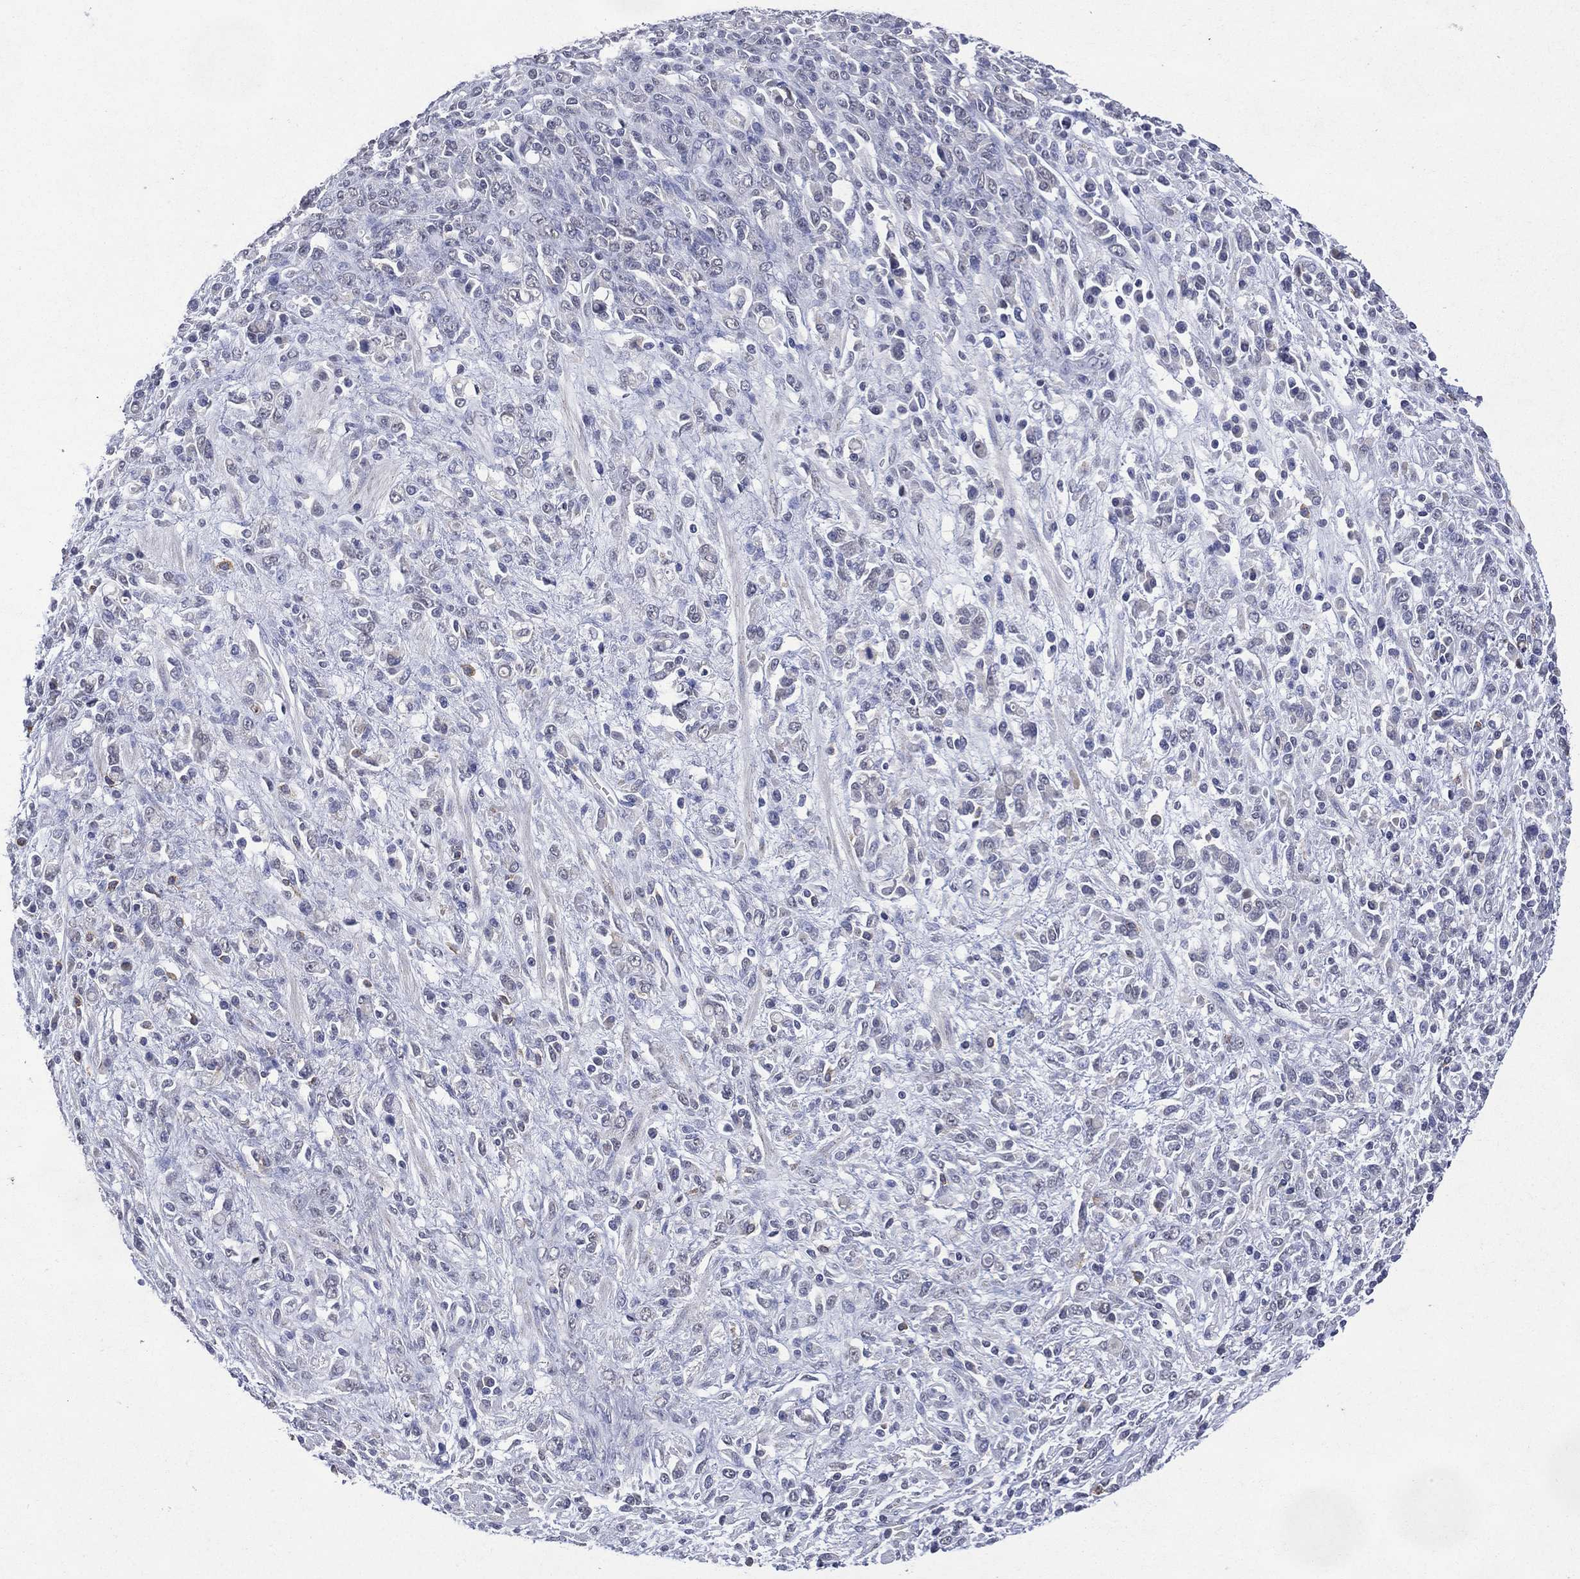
{"staining": {"intensity": "negative", "quantity": "none", "location": "none"}, "tissue": "stomach cancer", "cell_type": "Tumor cells", "image_type": "cancer", "snomed": [{"axis": "morphology", "description": "Adenocarcinoma, NOS"}, {"axis": "topography", "description": "Stomach"}], "caption": "IHC of stomach cancer demonstrates no positivity in tumor cells. (DAB (3,3'-diaminobenzidine) immunohistochemistry with hematoxylin counter stain).", "gene": "ASB10", "patient": {"sex": "female", "age": 57}}